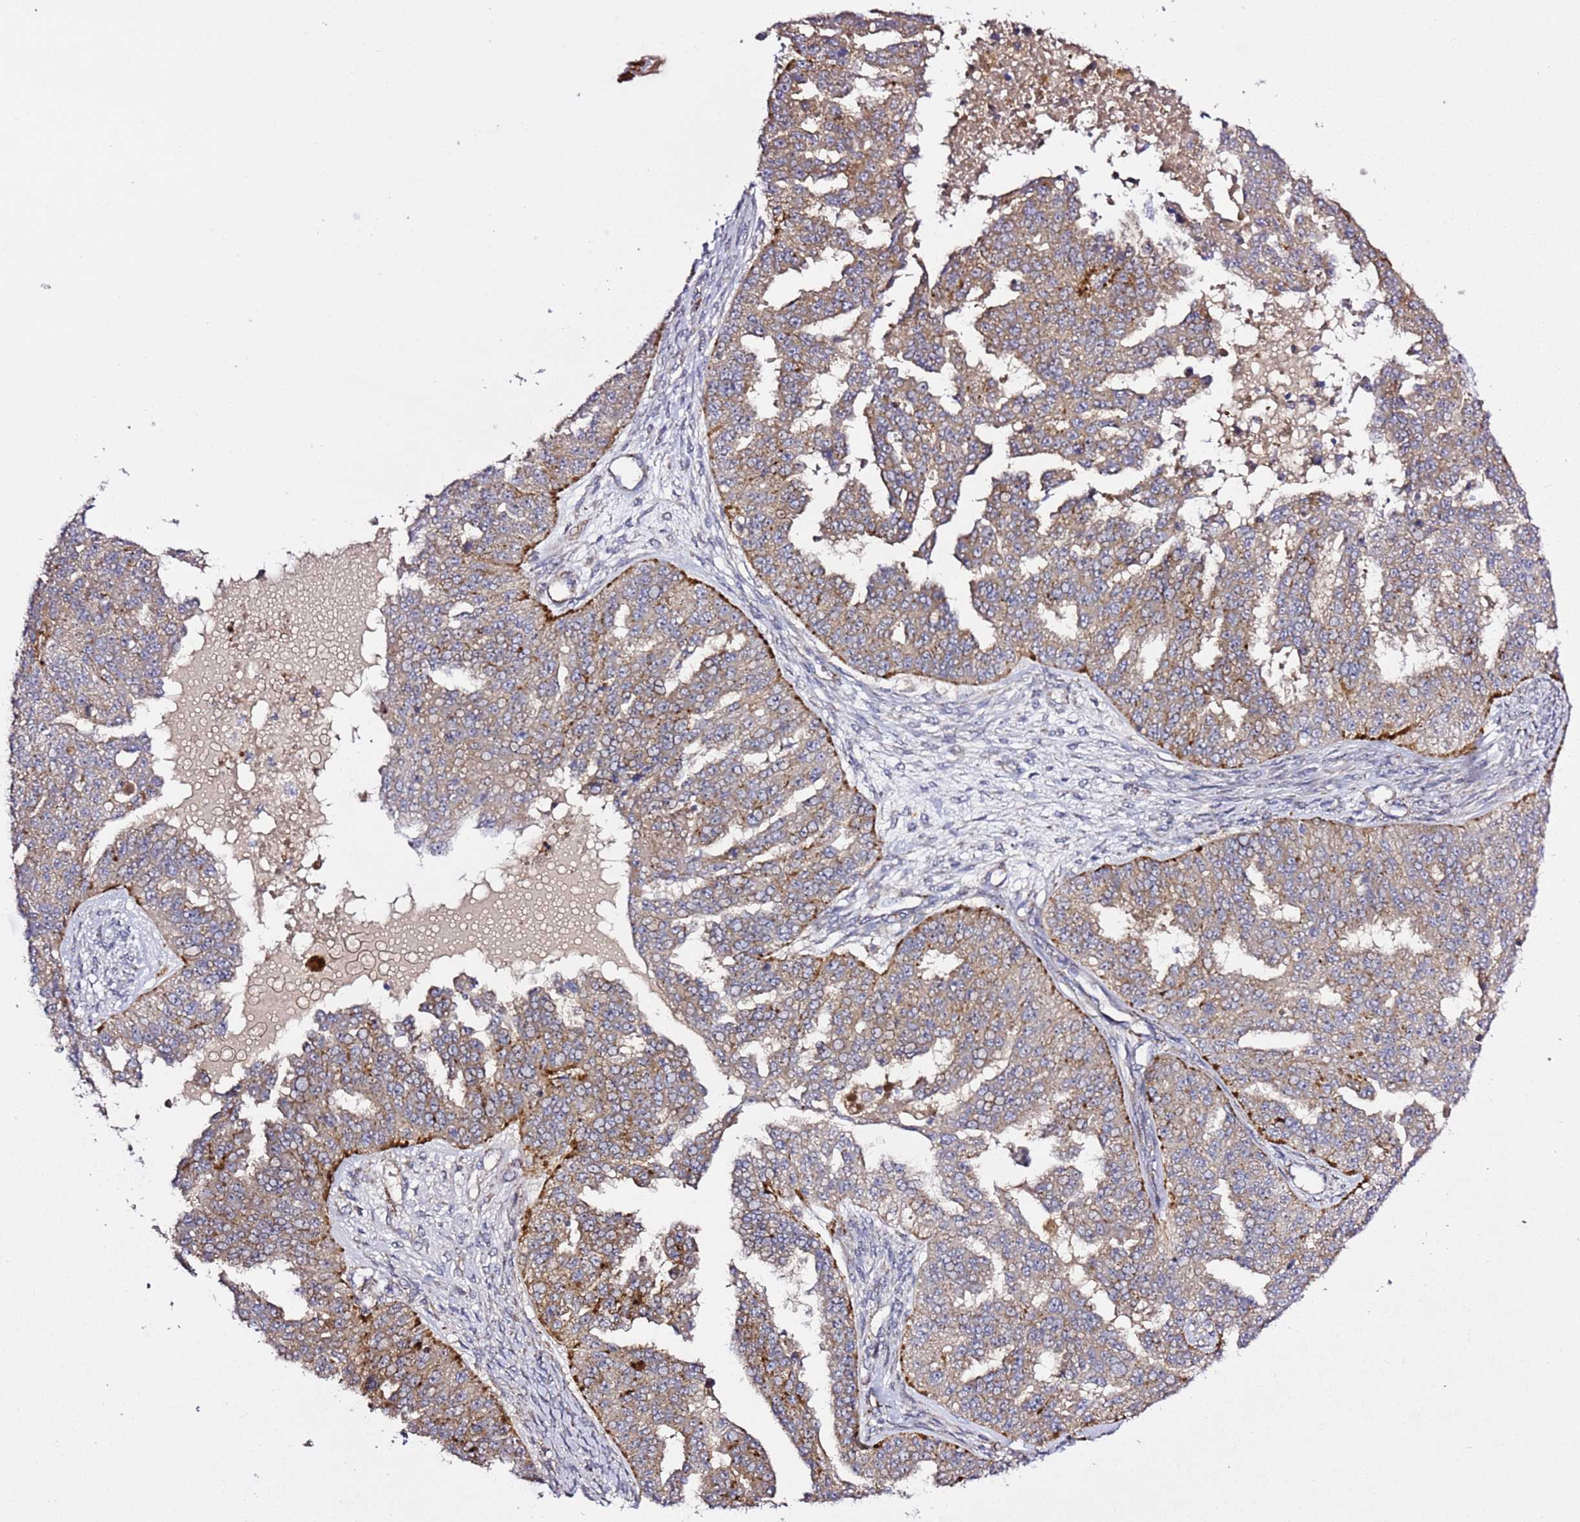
{"staining": {"intensity": "weak", "quantity": ">75%", "location": "cytoplasmic/membranous"}, "tissue": "ovarian cancer", "cell_type": "Tumor cells", "image_type": "cancer", "snomed": [{"axis": "morphology", "description": "Cystadenocarcinoma, serous, NOS"}, {"axis": "topography", "description": "Ovary"}], "caption": "This photomicrograph reveals IHC staining of ovarian serous cystadenocarcinoma, with low weak cytoplasmic/membranous expression in about >75% of tumor cells.", "gene": "PVRIG", "patient": {"sex": "female", "age": 58}}